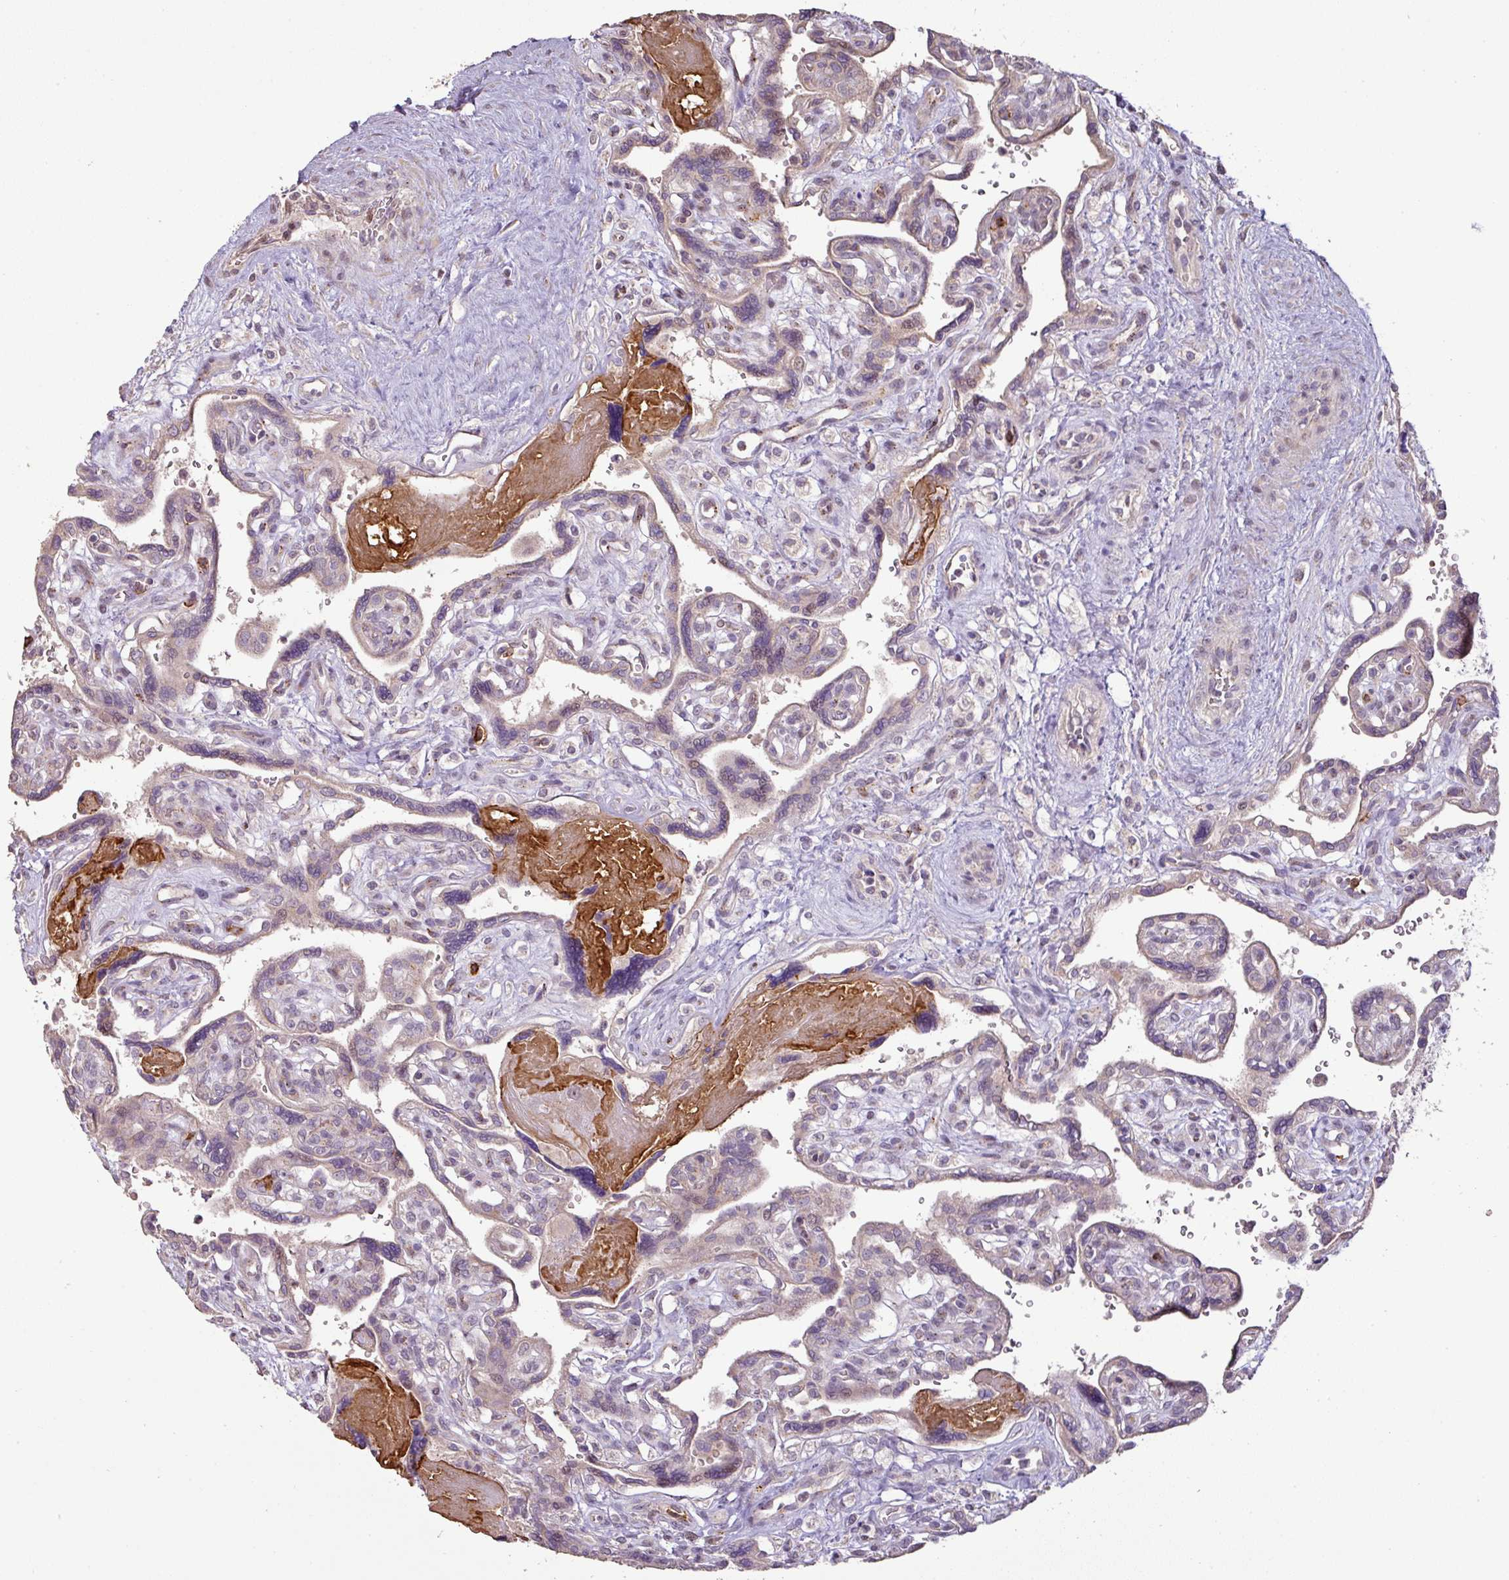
{"staining": {"intensity": "weak", "quantity": ">75%", "location": "cytoplasmic/membranous"}, "tissue": "placenta", "cell_type": "Decidual cells", "image_type": "normal", "snomed": [{"axis": "morphology", "description": "Normal tissue, NOS"}, {"axis": "topography", "description": "Placenta"}], "caption": "Immunohistochemistry photomicrograph of normal placenta stained for a protein (brown), which exhibits low levels of weak cytoplasmic/membranous positivity in approximately >75% of decidual cells.", "gene": "CXCR5", "patient": {"sex": "female", "age": 39}}